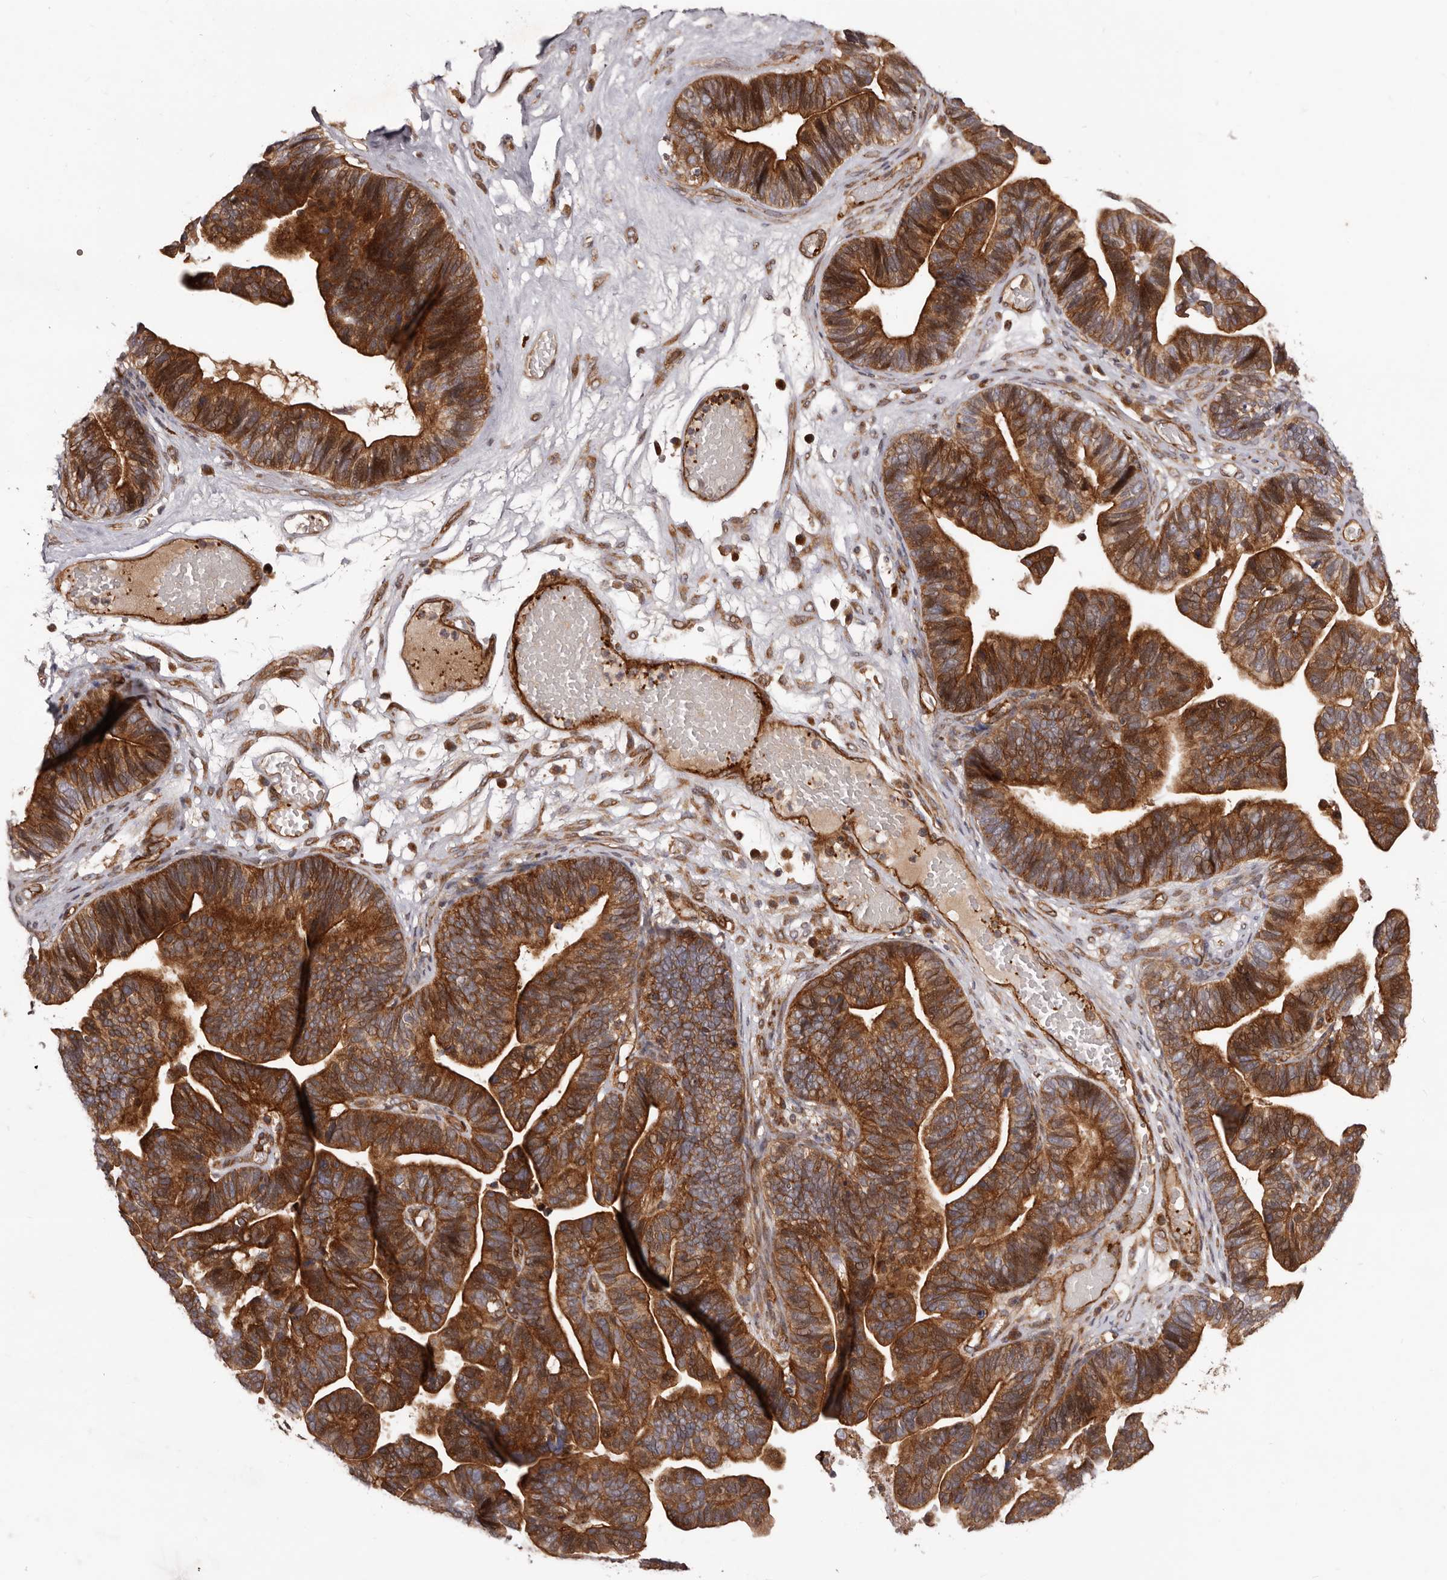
{"staining": {"intensity": "strong", "quantity": ">75%", "location": "cytoplasmic/membranous"}, "tissue": "ovarian cancer", "cell_type": "Tumor cells", "image_type": "cancer", "snomed": [{"axis": "morphology", "description": "Cystadenocarcinoma, serous, NOS"}, {"axis": "topography", "description": "Ovary"}], "caption": "A brown stain highlights strong cytoplasmic/membranous staining of a protein in ovarian serous cystadenocarcinoma tumor cells.", "gene": "GTPBP1", "patient": {"sex": "female", "age": 56}}